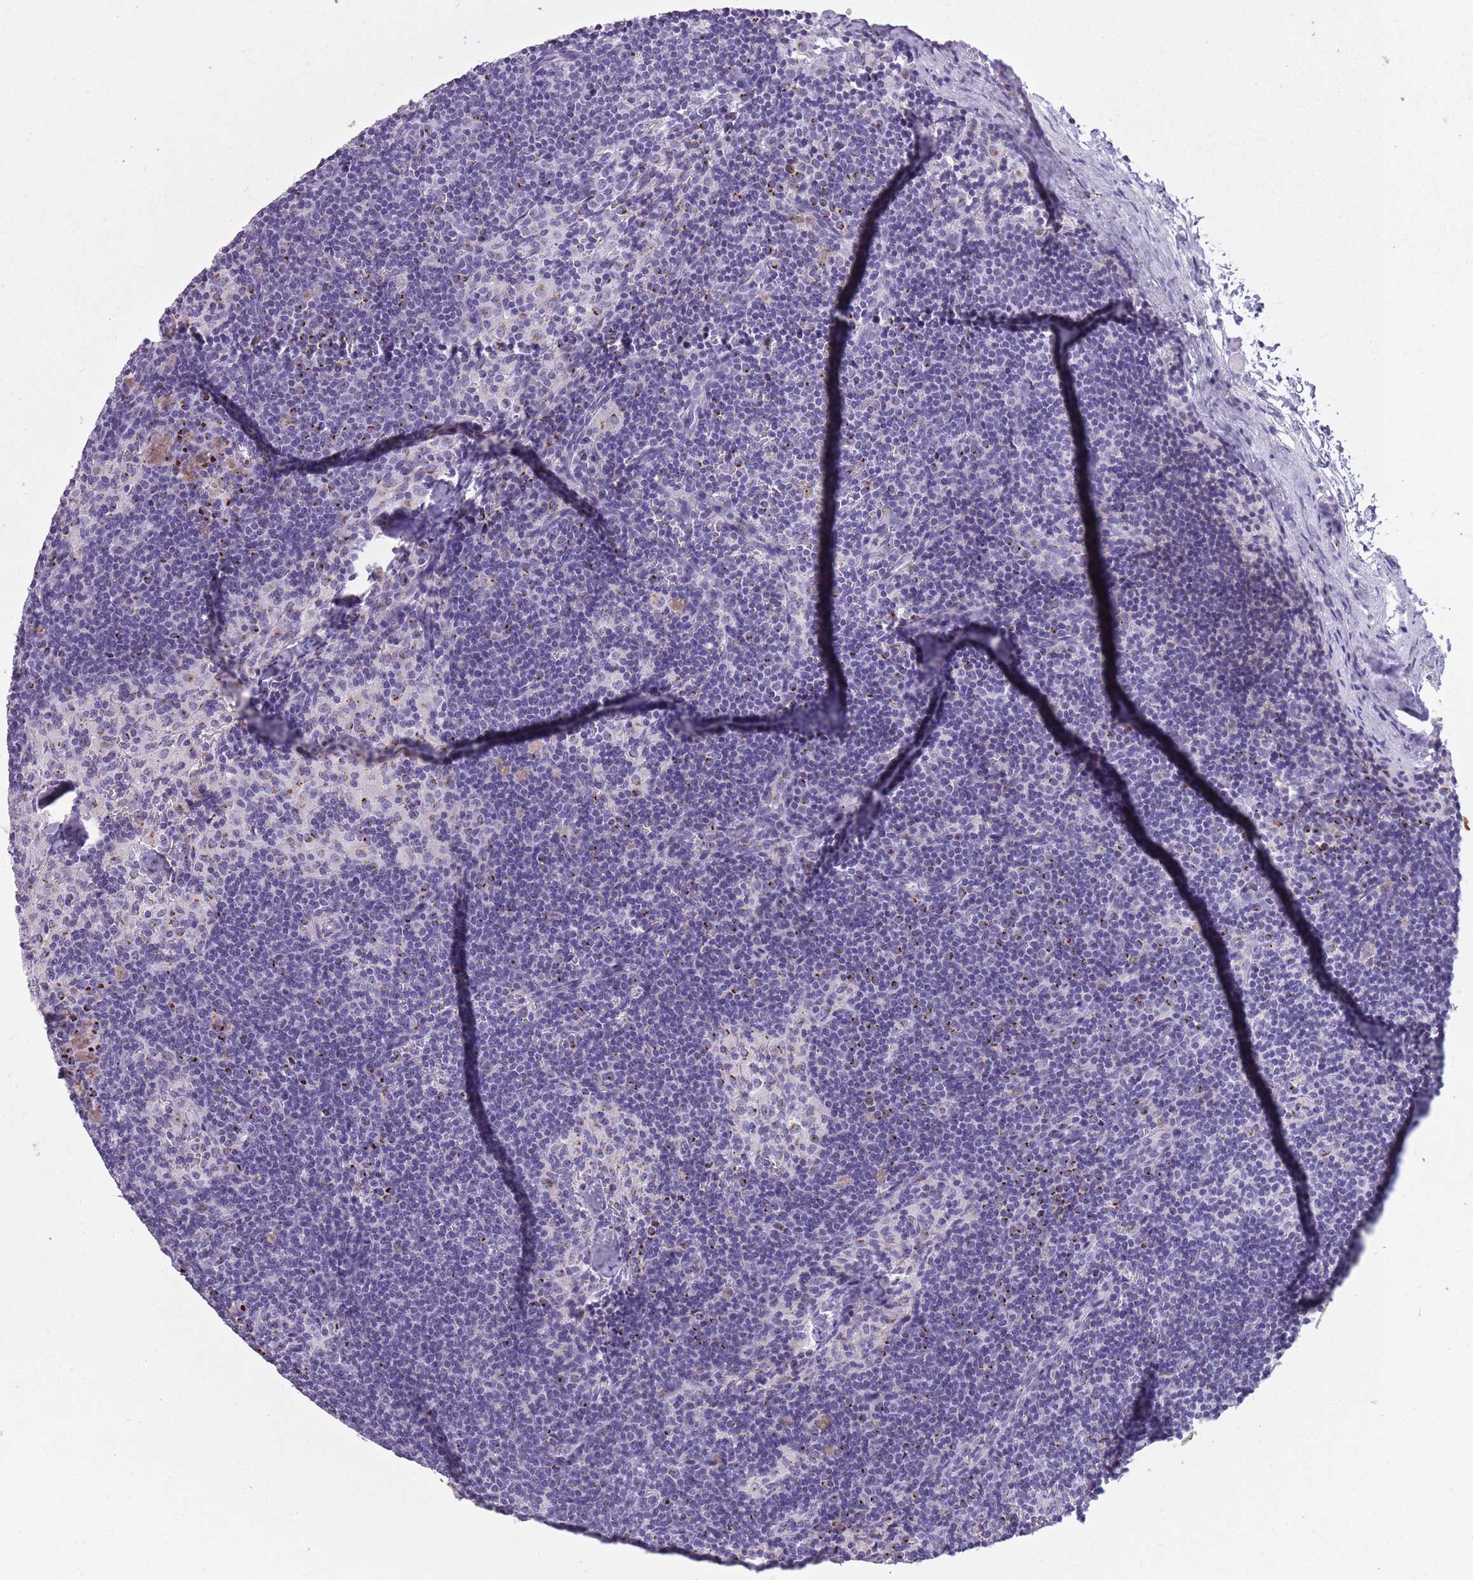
{"staining": {"intensity": "moderate", "quantity": "25%-75%", "location": "cytoplasmic/membranous"}, "tissue": "lymph node", "cell_type": "Germinal center cells", "image_type": "normal", "snomed": [{"axis": "morphology", "description": "Normal tissue, NOS"}, {"axis": "topography", "description": "Lymph node"}], "caption": "This image shows IHC staining of benign human lymph node, with medium moderate cytoplasmic/membranous positivity in about 25%-75% of germinal center cells.", "gene": "B4GALT2", "patient": {"sex": "female", "age": 42}}